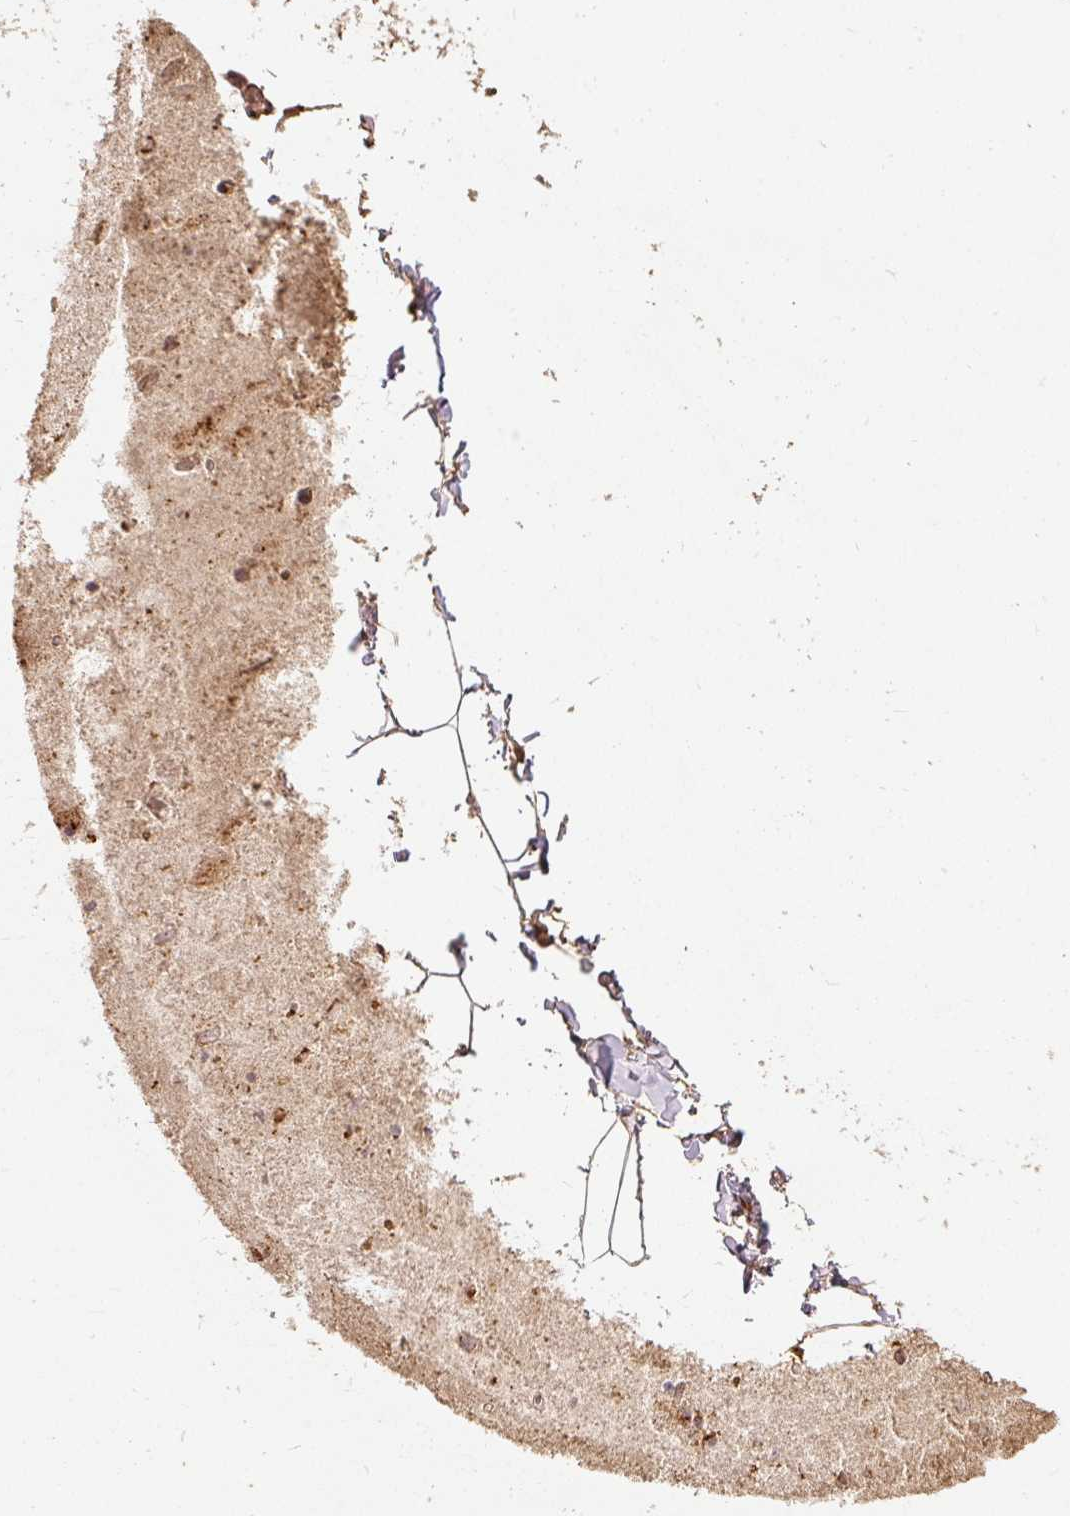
{"staining": {"intensity": "moderate", "quantity": ">75%", "location": "cytoplasmic/membranous"}, "tissue": "adipose tissue", "cell_type": "Adipocytes", "image_type": "normal", "snomed": [{"axis": "morphology", "description": "Normal tissue, NOS"}, {"axis": "topography", "description": "Vascular tissue"}, {"axis": "topography", "description": "Peripheral nerve tissue"}], "caption": "Immunohistochemistry image of benign adipose tissue: adipose tissue stained using immunohistochemistry (IHC) displays medium levels of moderate protein expression localized specifically in the cytoplasmic/membranous of adipocytes, appearing as a cytoplasmic/membranous brown color.", "gene": "FUT8", "patient": {"sex": "male", "age": 41}}